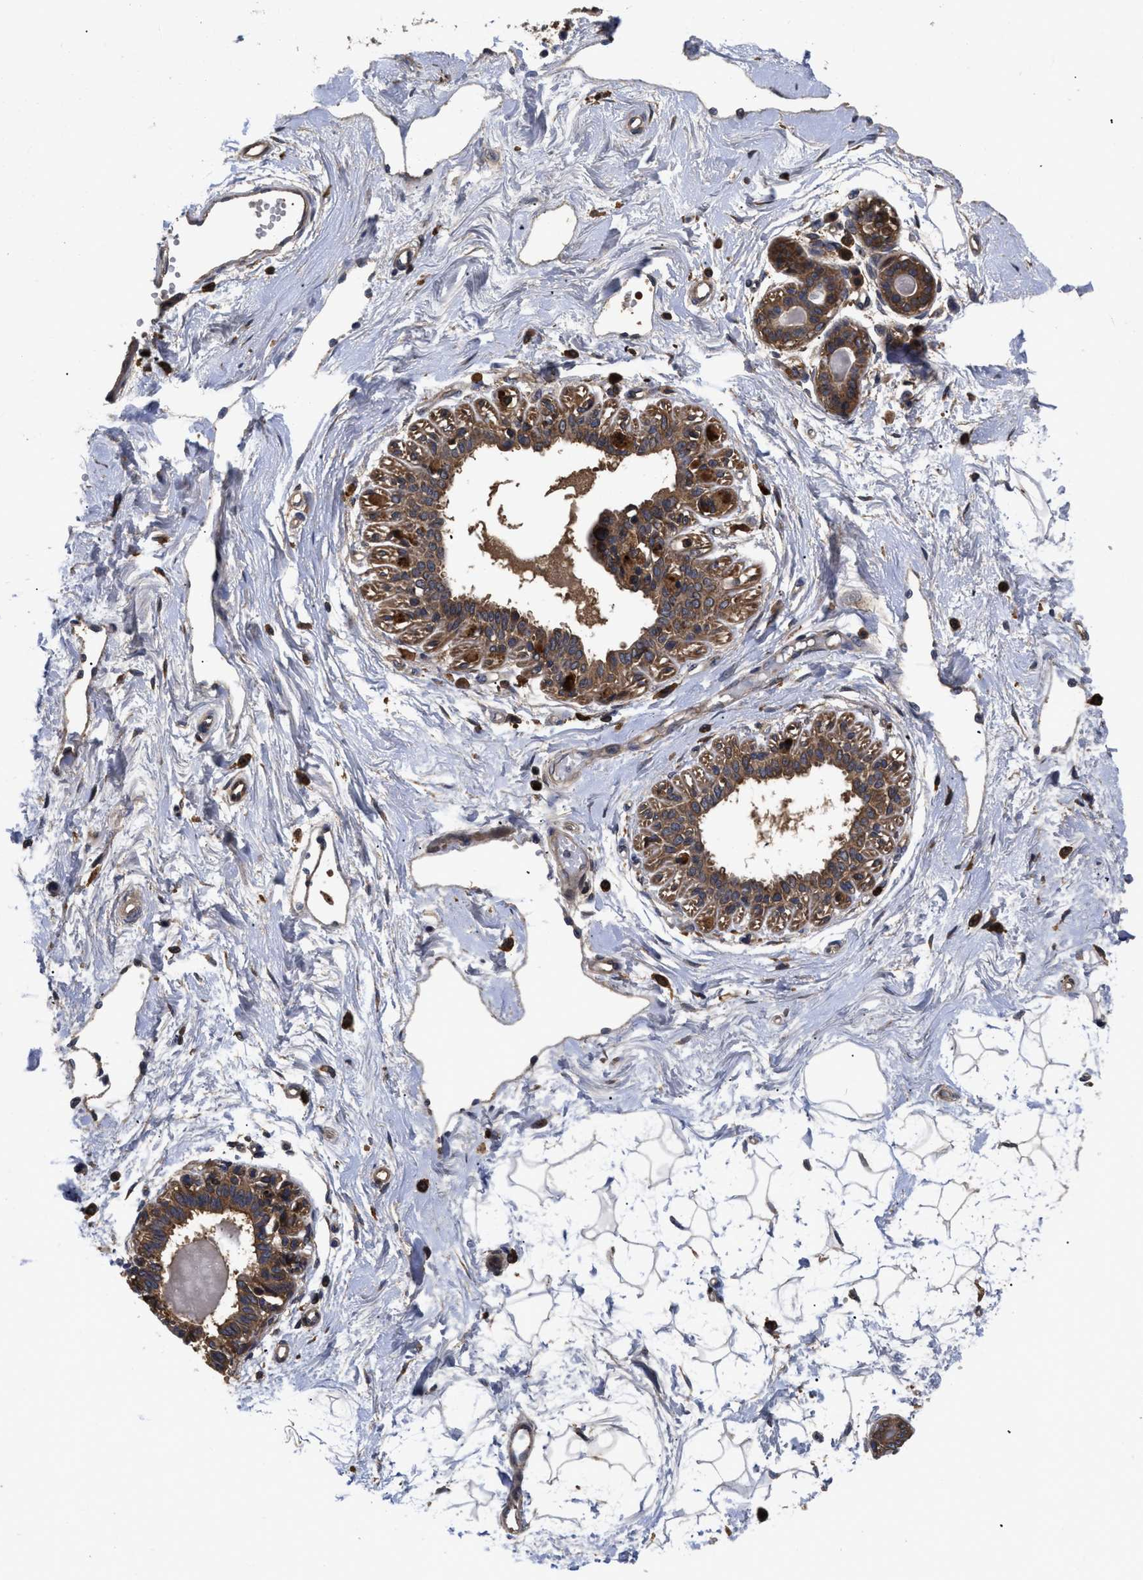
{"staining": {"intensity": "negative", "quantity": "none", "location": "none"}, "tissue": "breast", "cell_type": "Adipocytes", "image_type": "normal", "snomed": [{"axis": "morphology", "description": "Normal tissue, NOS"}, {"axis": "topography", "description": "Breast"}], "caption": "A histopathology image of human breast is negative for staining in adipocytes. (DAB immunohistochemistry visualized using brightfield microscopy, high magnification).", "gene": "LRRC3", "patient": {"sex": "female", "age": 45}}